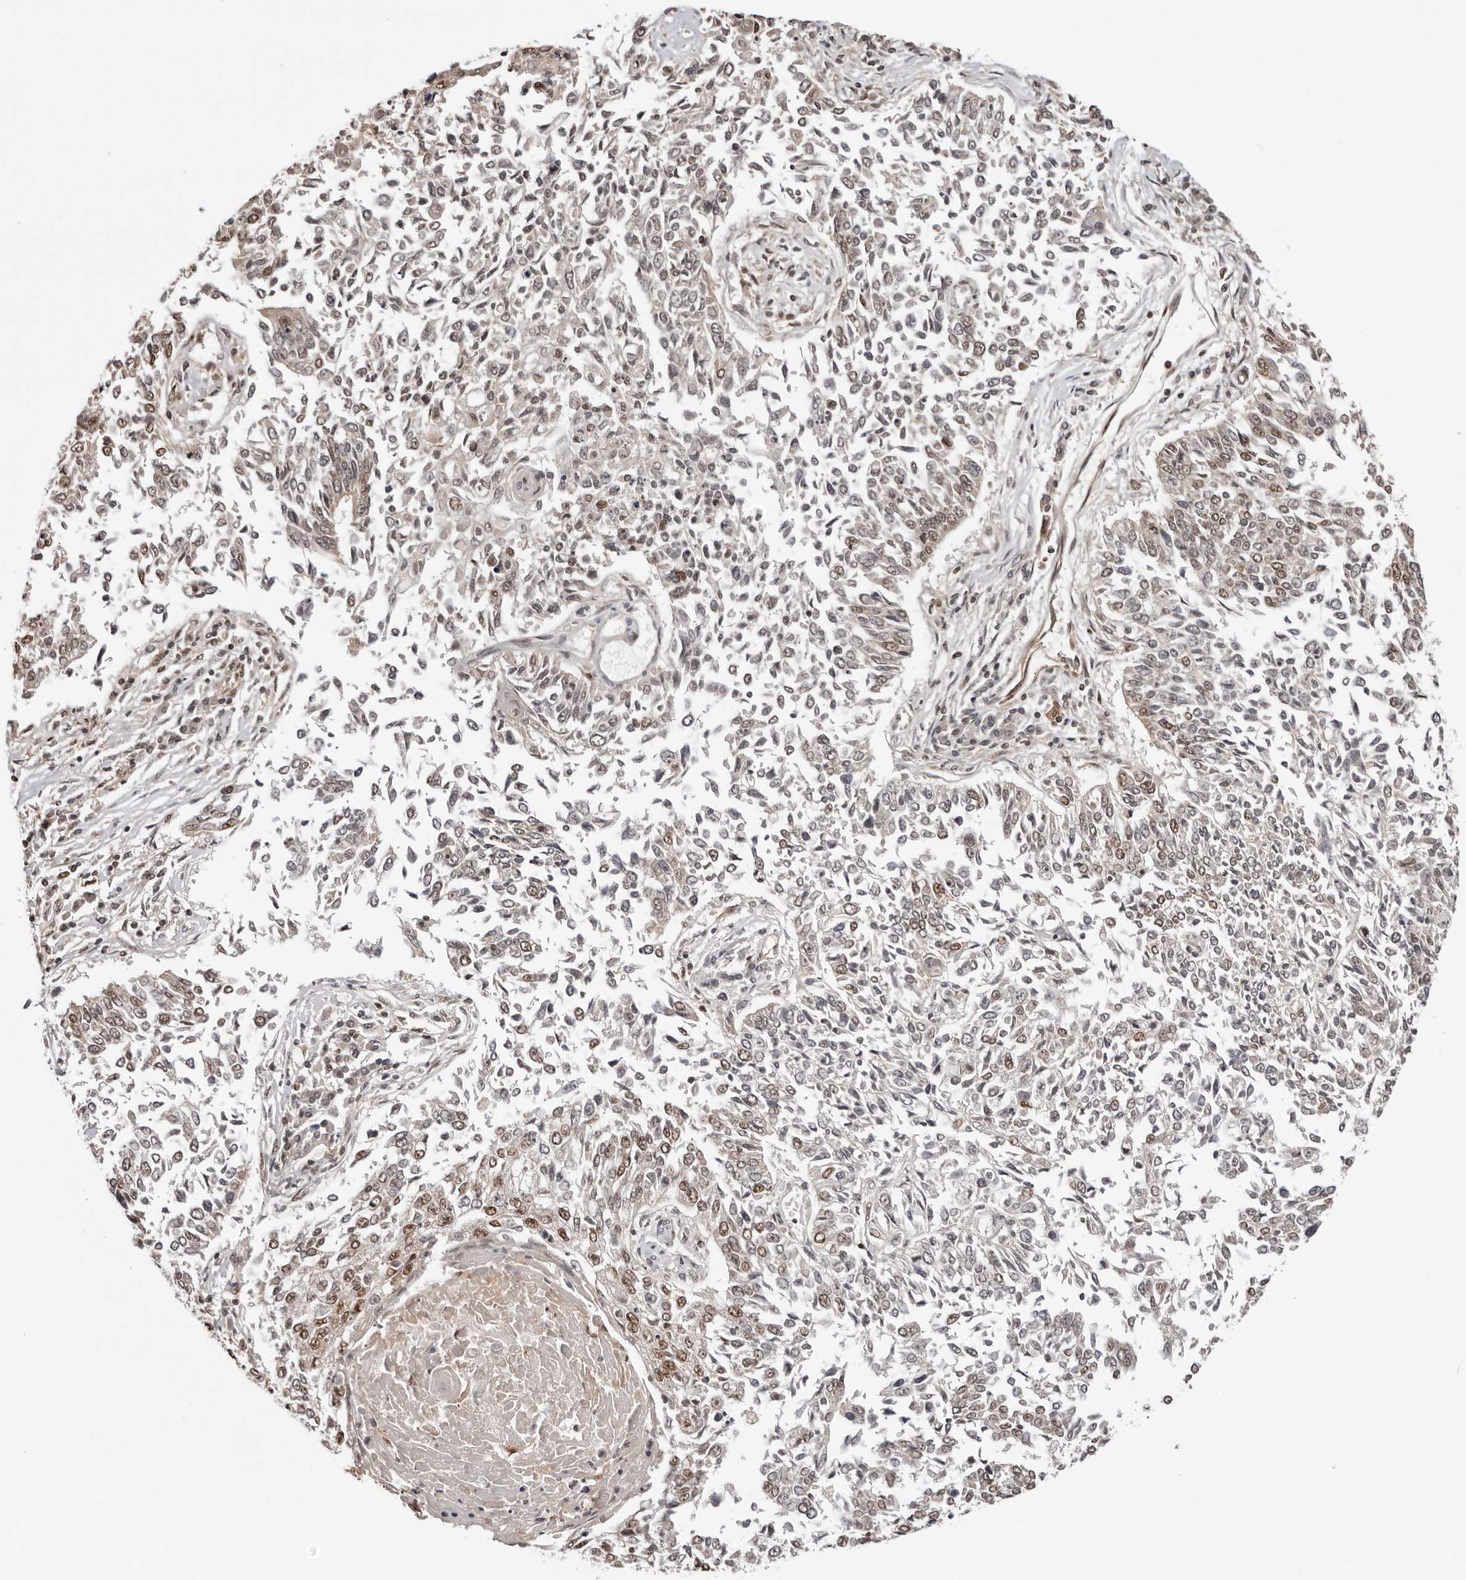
{"staining": {"intensity": "moderate", "quantity": ">75%", "location": "nuclear"}, "tissue": "lung cancer", "cell_type": "Tumor cells", "image_type": "cancer", "snomed": [{"axis": "morphology", "description": "Normal tissue, NOS"}, {"axis": "morphology", "description": "Squamous cell carcinoma, NOS"}, {"axis": "topography", "description": "Cartilage tissue"}, {"axis": "topography", "description": "Bronchus"}, {"axis": "topography", "description": "Lung"}, {"axis": "topography", "description": "Peripheral nerve tissue"}], "caption": "Immunohistochemistry image of human squamous cell carcinoma (lung) stained for a protein (brown), which exhibits medium levels of moderate nuclear staining in about >75% of tumor cells.", "gene": "SDE2", "patient": {"sex": "female", "age": 49}}